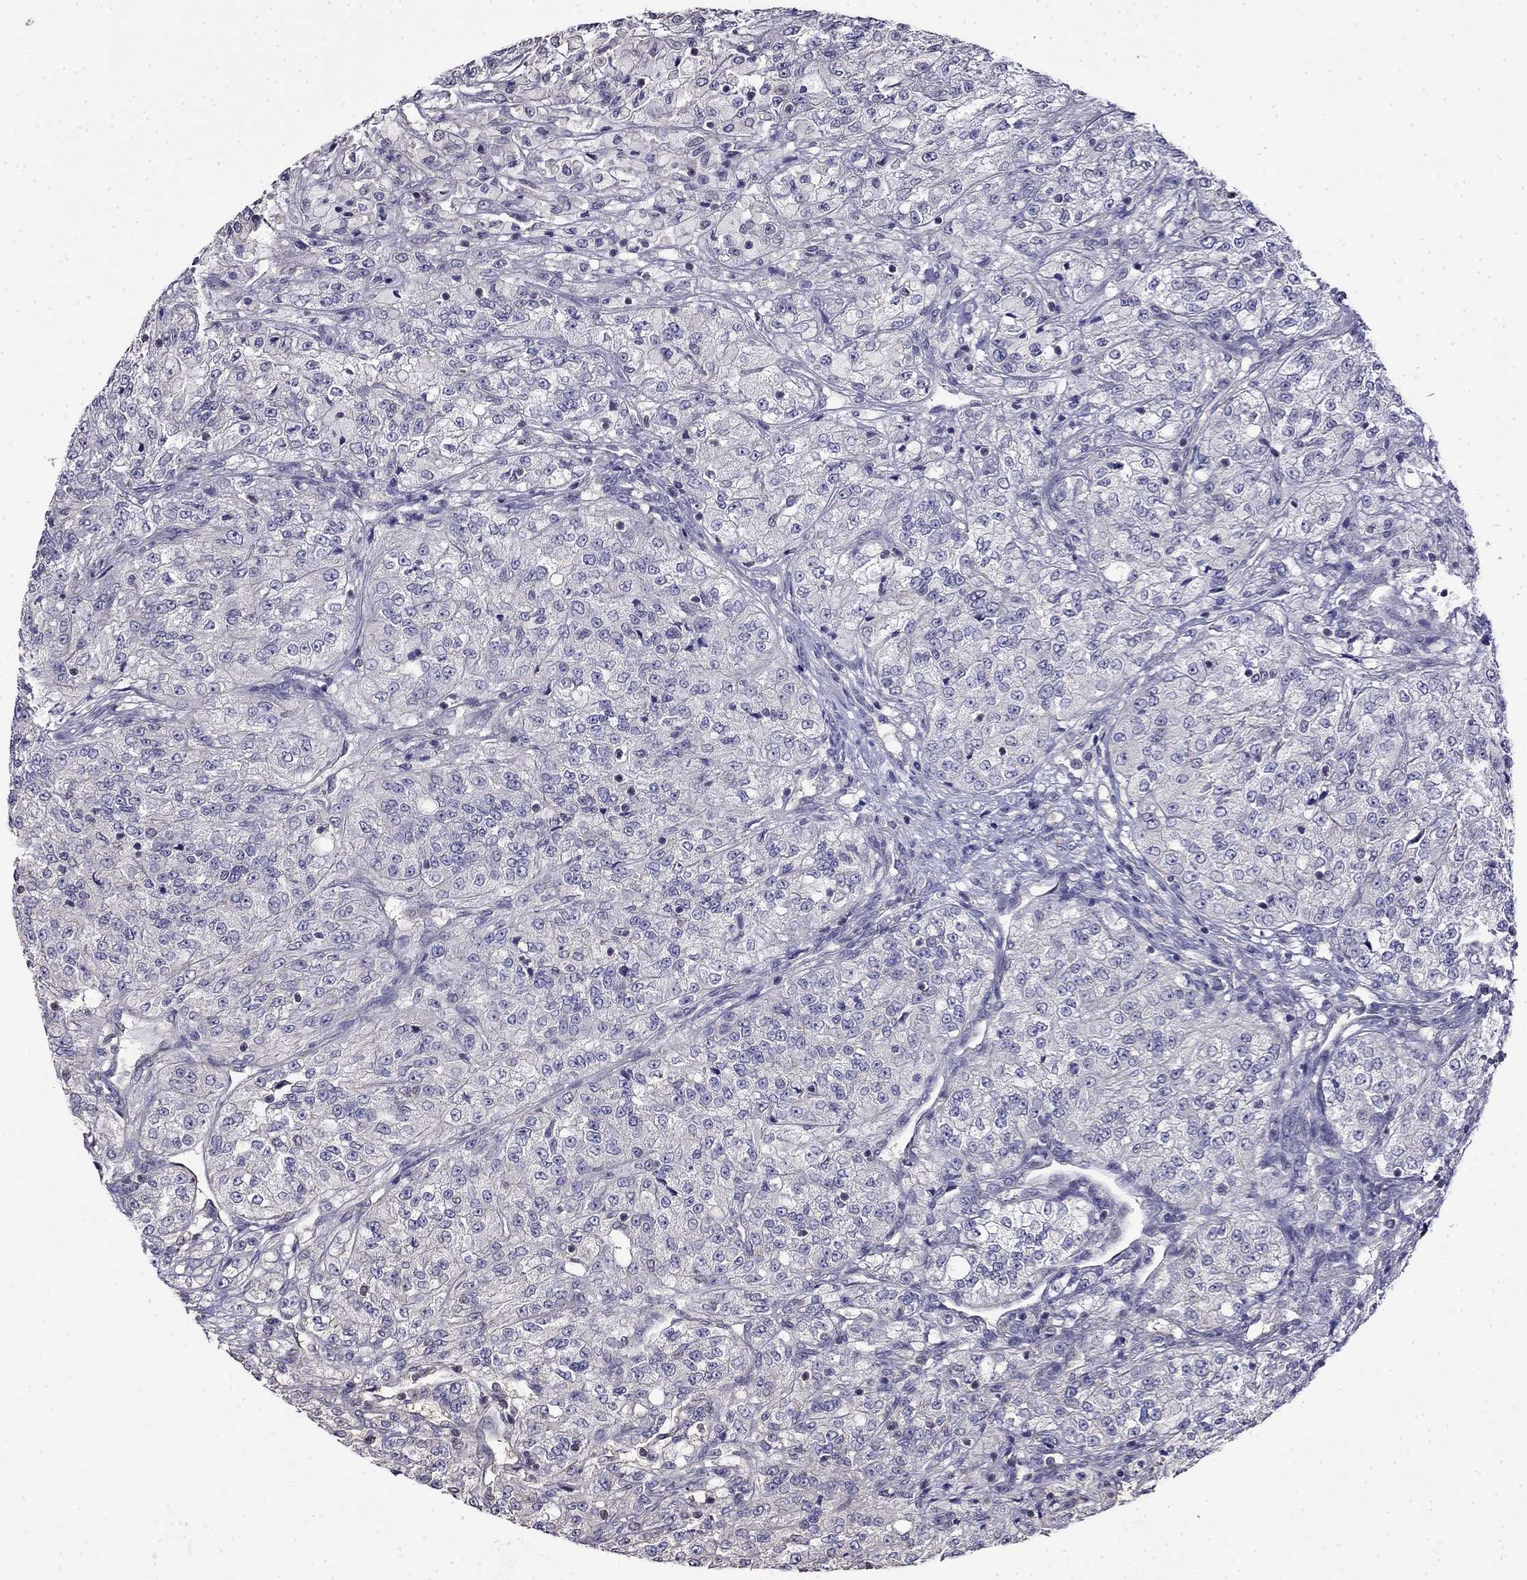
{"staining": {"intensity": "negative", "quantity": "none", "location": "none"}, "tissue": "renal cancer", "cell_type": "Tumor cells", "image_type": "cancer", "snomed": [{"axis": "morphology", "description": "Adenocarcinoma, NOS"}, {"axis": "topography", "description": "Kidney"}], "caption": "A photomicrograph of human renal adenocarcinoma is negative for staining in tumor cells.", "gene": "GUCA1B", "patient": {"sex": "female", "age": 63}}